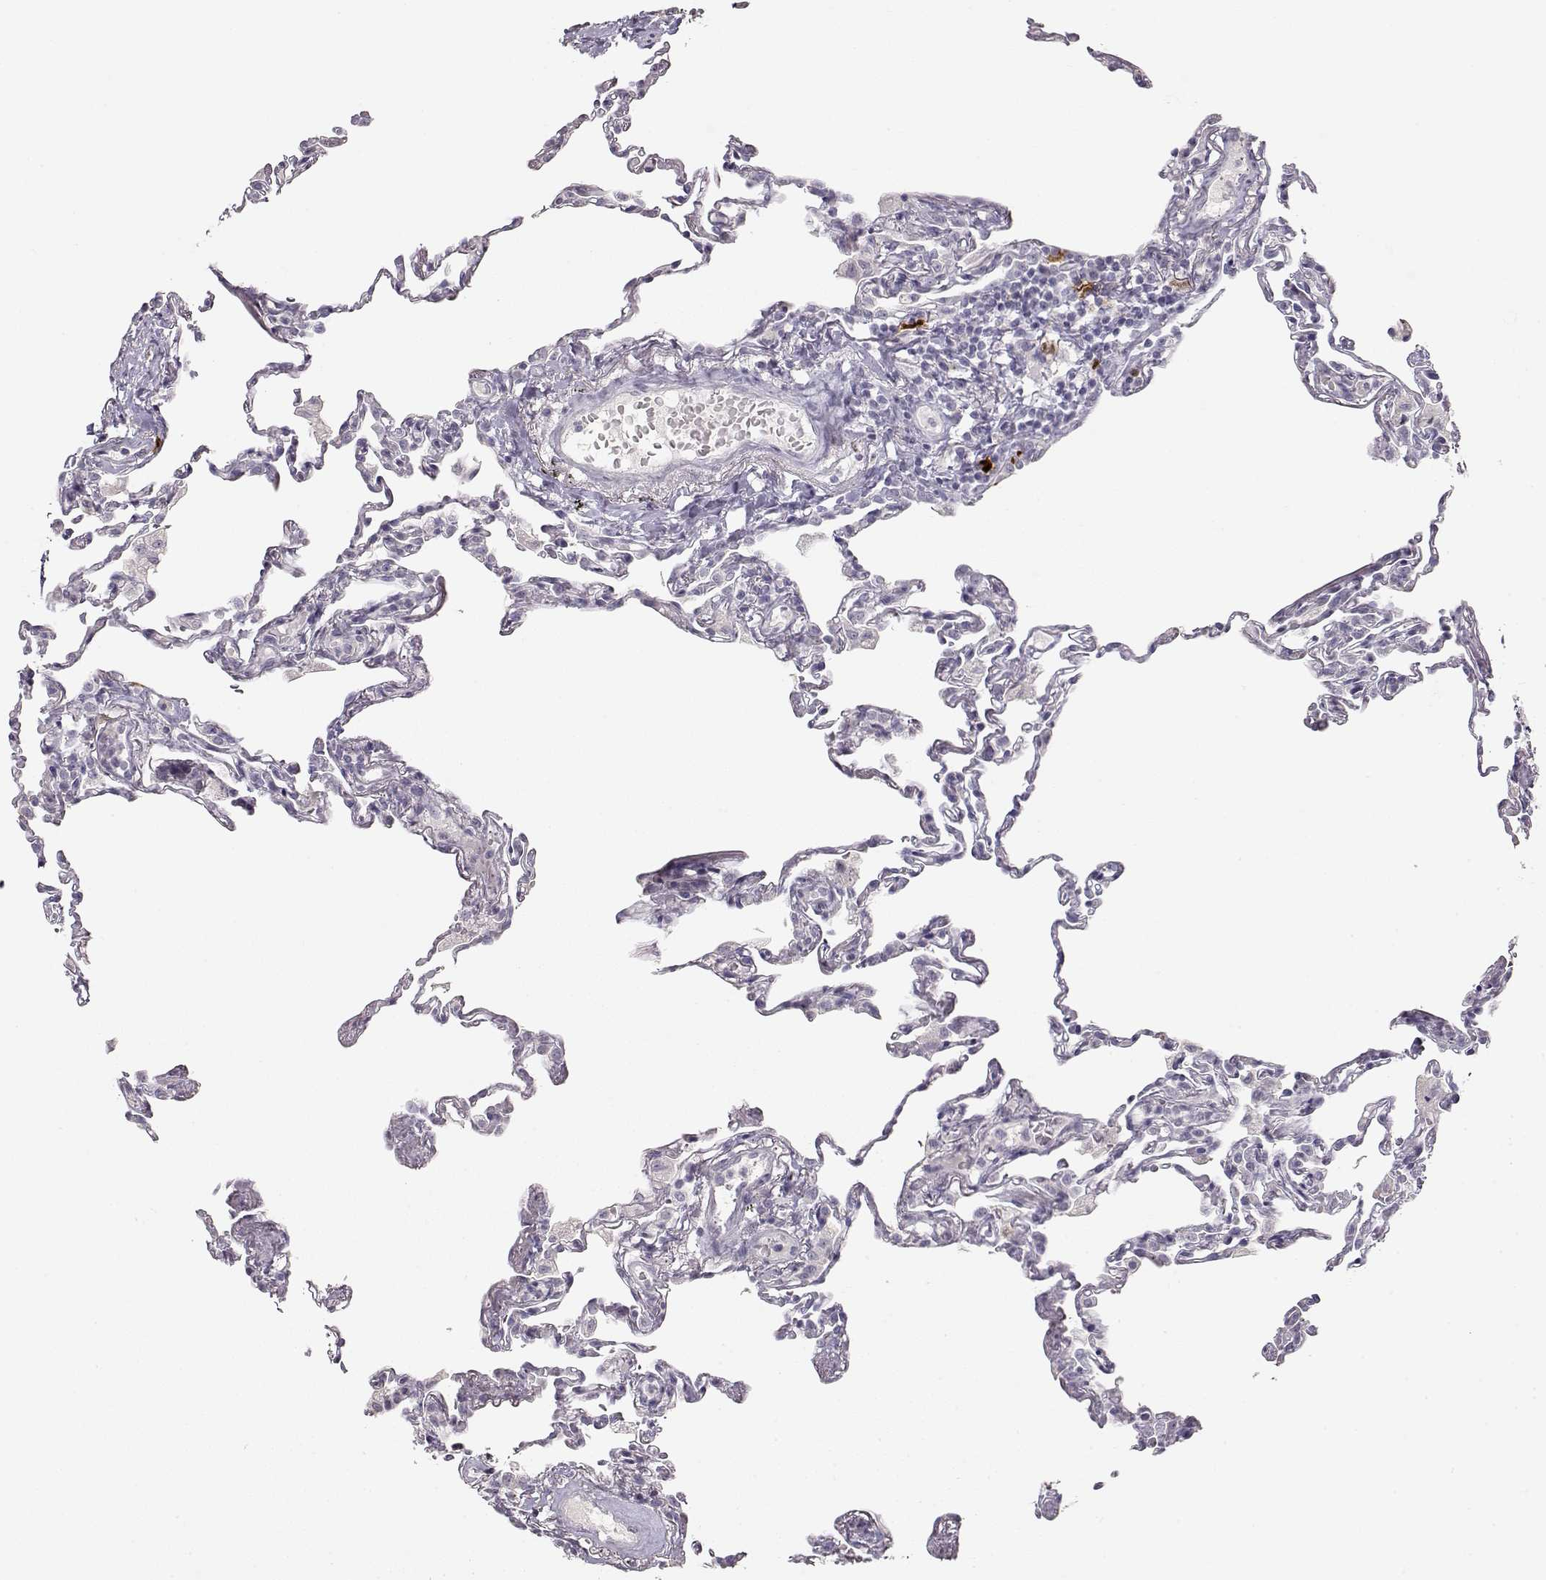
{"staining": {"intensity": "negative", "quantity": "none", "location": "none"}, "tissue": "lung", "cell_type": "Alveolar cells", "image_type": "normal", "snomed": [{"axis": "morphology", "description": "Normal tissue, NOS"}, {"axis": "topography", "description": "Lung"}], "caption": "The photomicrograph demonstrates no significant expression in alveolar cells of lung. (Brightfield microscopy of DAB (3,3'-diaminobenzidine) immunohistochemistry (IHC) at high magnification).", "gene": "S100B", "patient": {"sex": "female", "age": 57}}